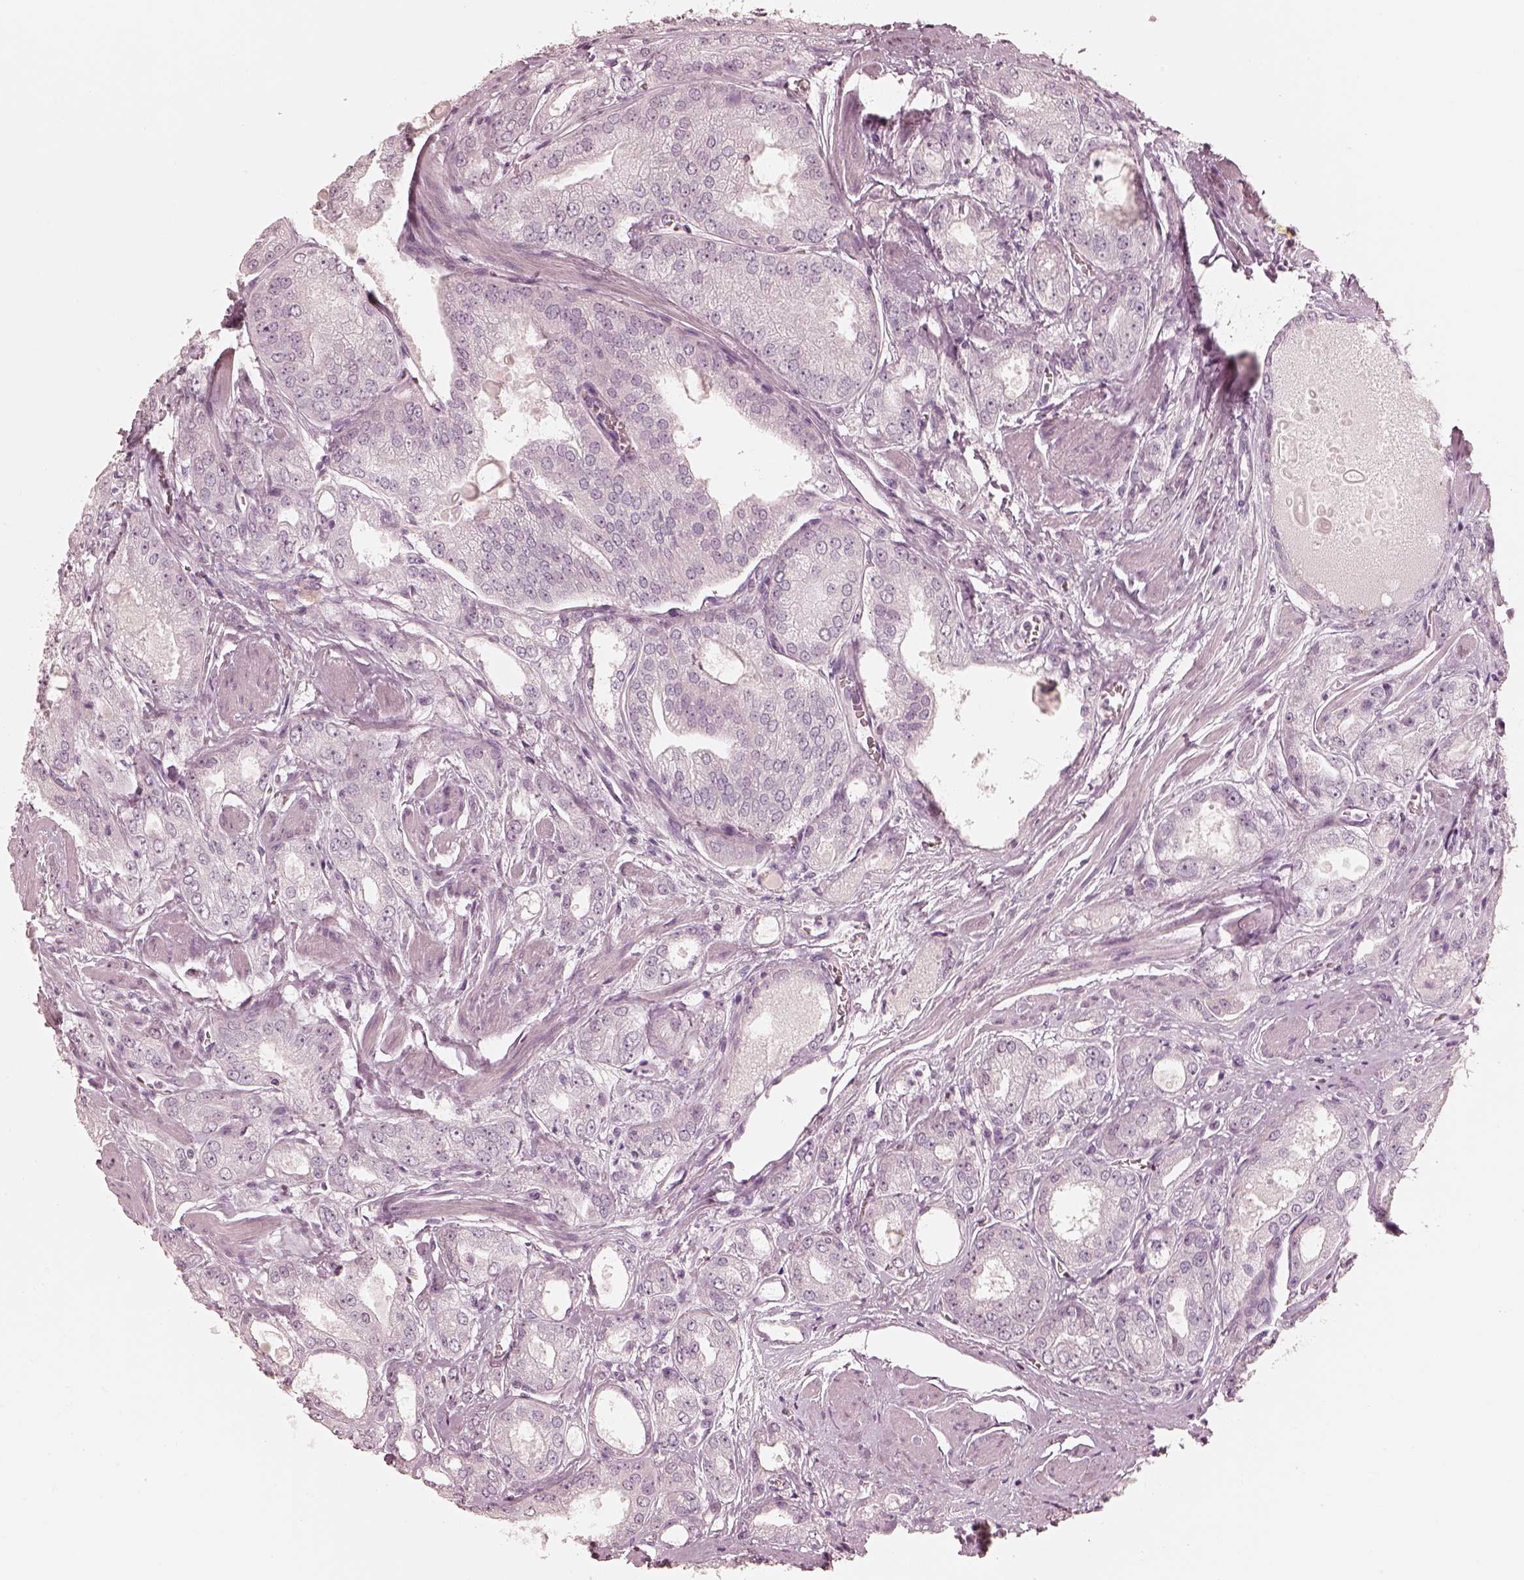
{"staining": {"intensity": "negative", "quantity": "none", "location": "none"}, "tissue": "prostate cancer", "cell_type": "Tumor cells", "image_type": "cancer", "snomed": [{"axis": "morphology", "description": "Adenocarcinoma, NOS"}, {"axis": "morphology", "description": "Adenocarcinoma, High grade"}, {"axis": "topography", "description": "Prostate"}], "caption": "Protein analysis of prostate cancer (adenocarcinoma) displays no significant expression in tumor cells.", "gene": "CALR3", "patient": {"sex": "male", "age": 70}}